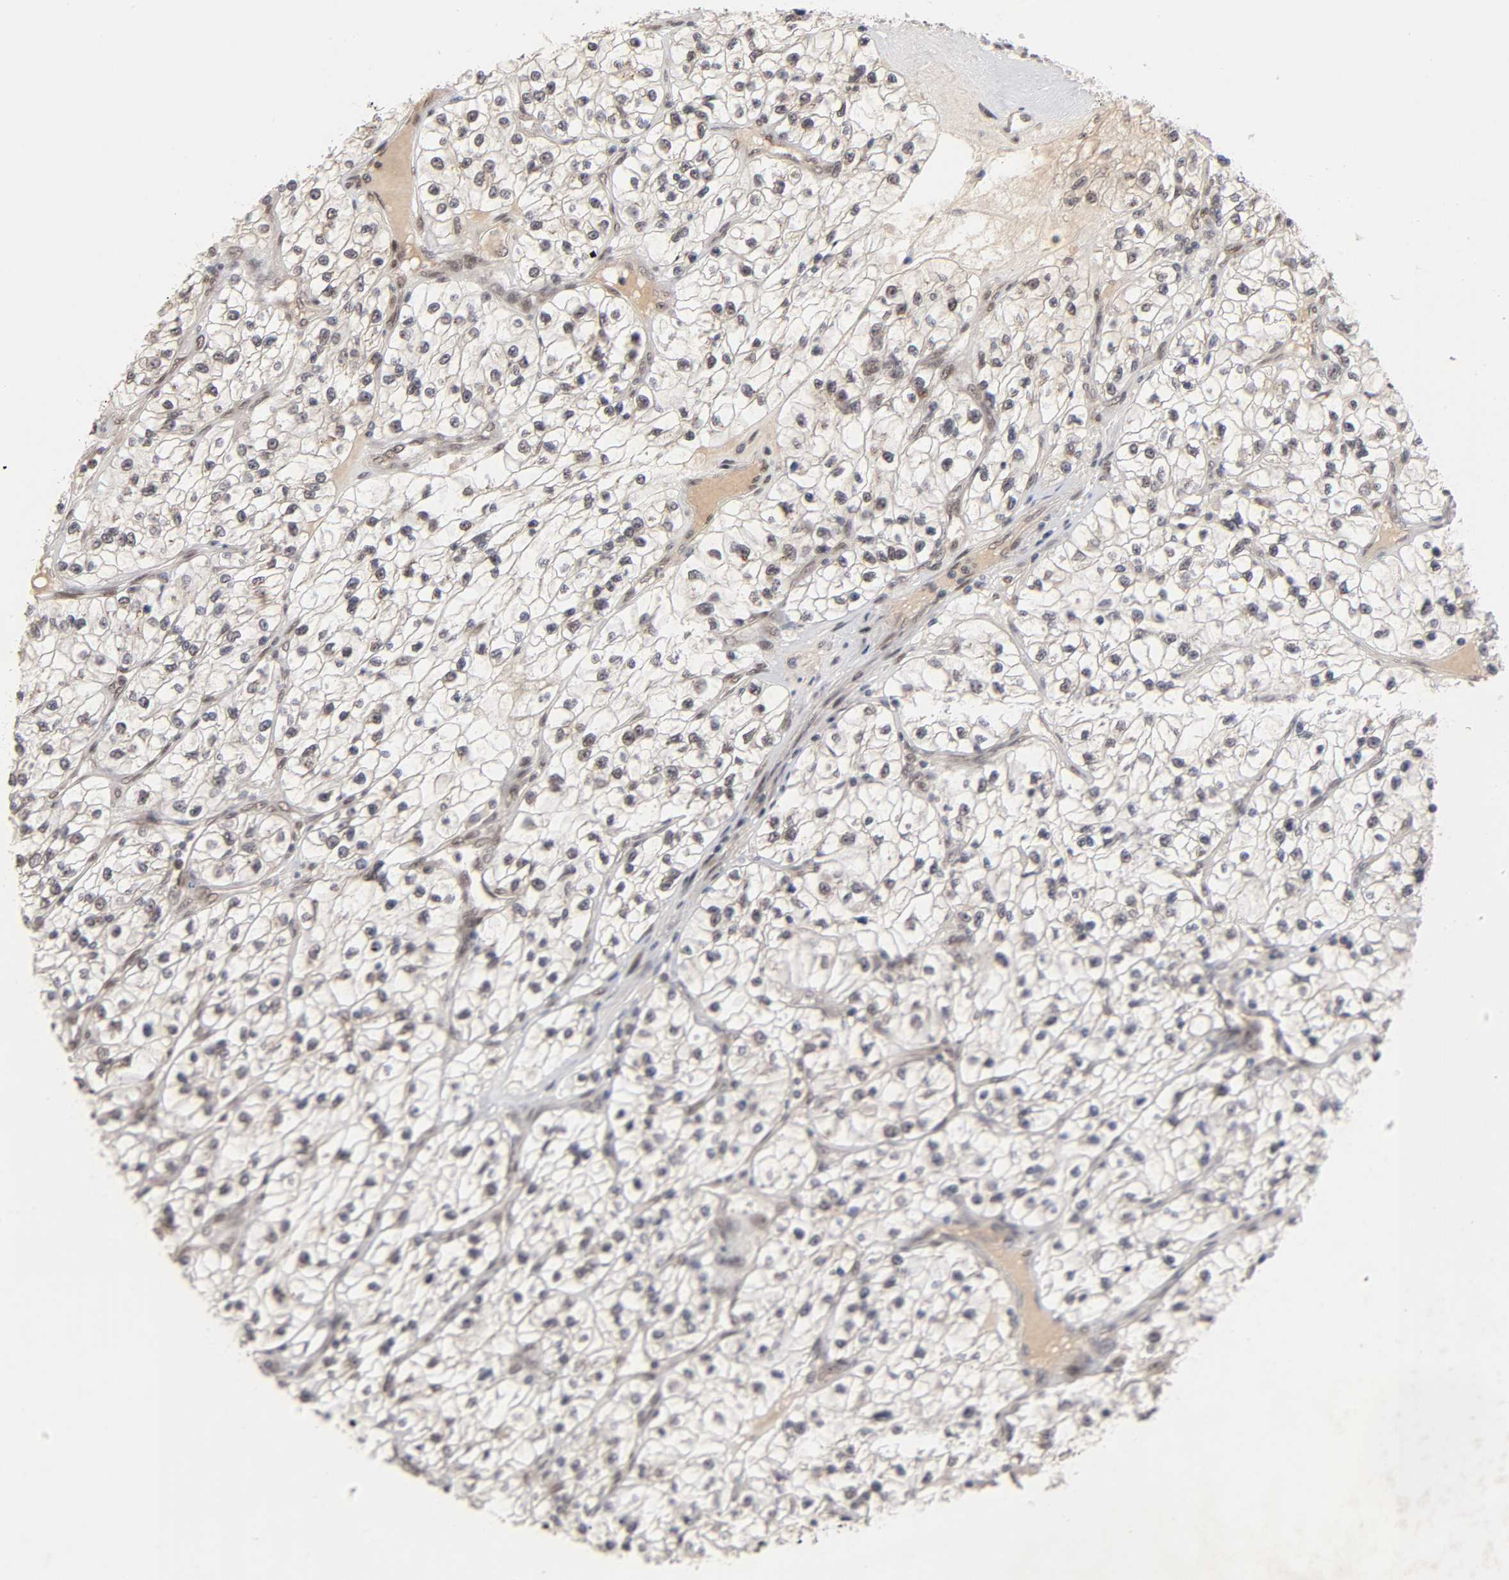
{"staining": {"intensity": "weak", "quantity": ">75%", "location": "nuclear"}, "tissue": "renal cancer", "cell_type": "Tumor cells", "image_type": "cancer", "snomed": [{"axis": "morphology", "description": "Adenocarcinoma, NOS"}, {"axis": "topography", "description": "Kidney"}], "caption": "High-magnification brightfield microscopy of renal adenocarcinoma stained with DAB (3,3'-diaminobenzidine) (brown) and counterstained with hematoxylin (blue). tumor cells exhibit weak nuclear positivity is present in approximately>75% of cells. The staining was performed using DAB, with brown indicating positive protein expression. Nuclei are stained blue with hematoxylin.", "gene": "EP300", "patient": {"sex": "female", "age": 57}}